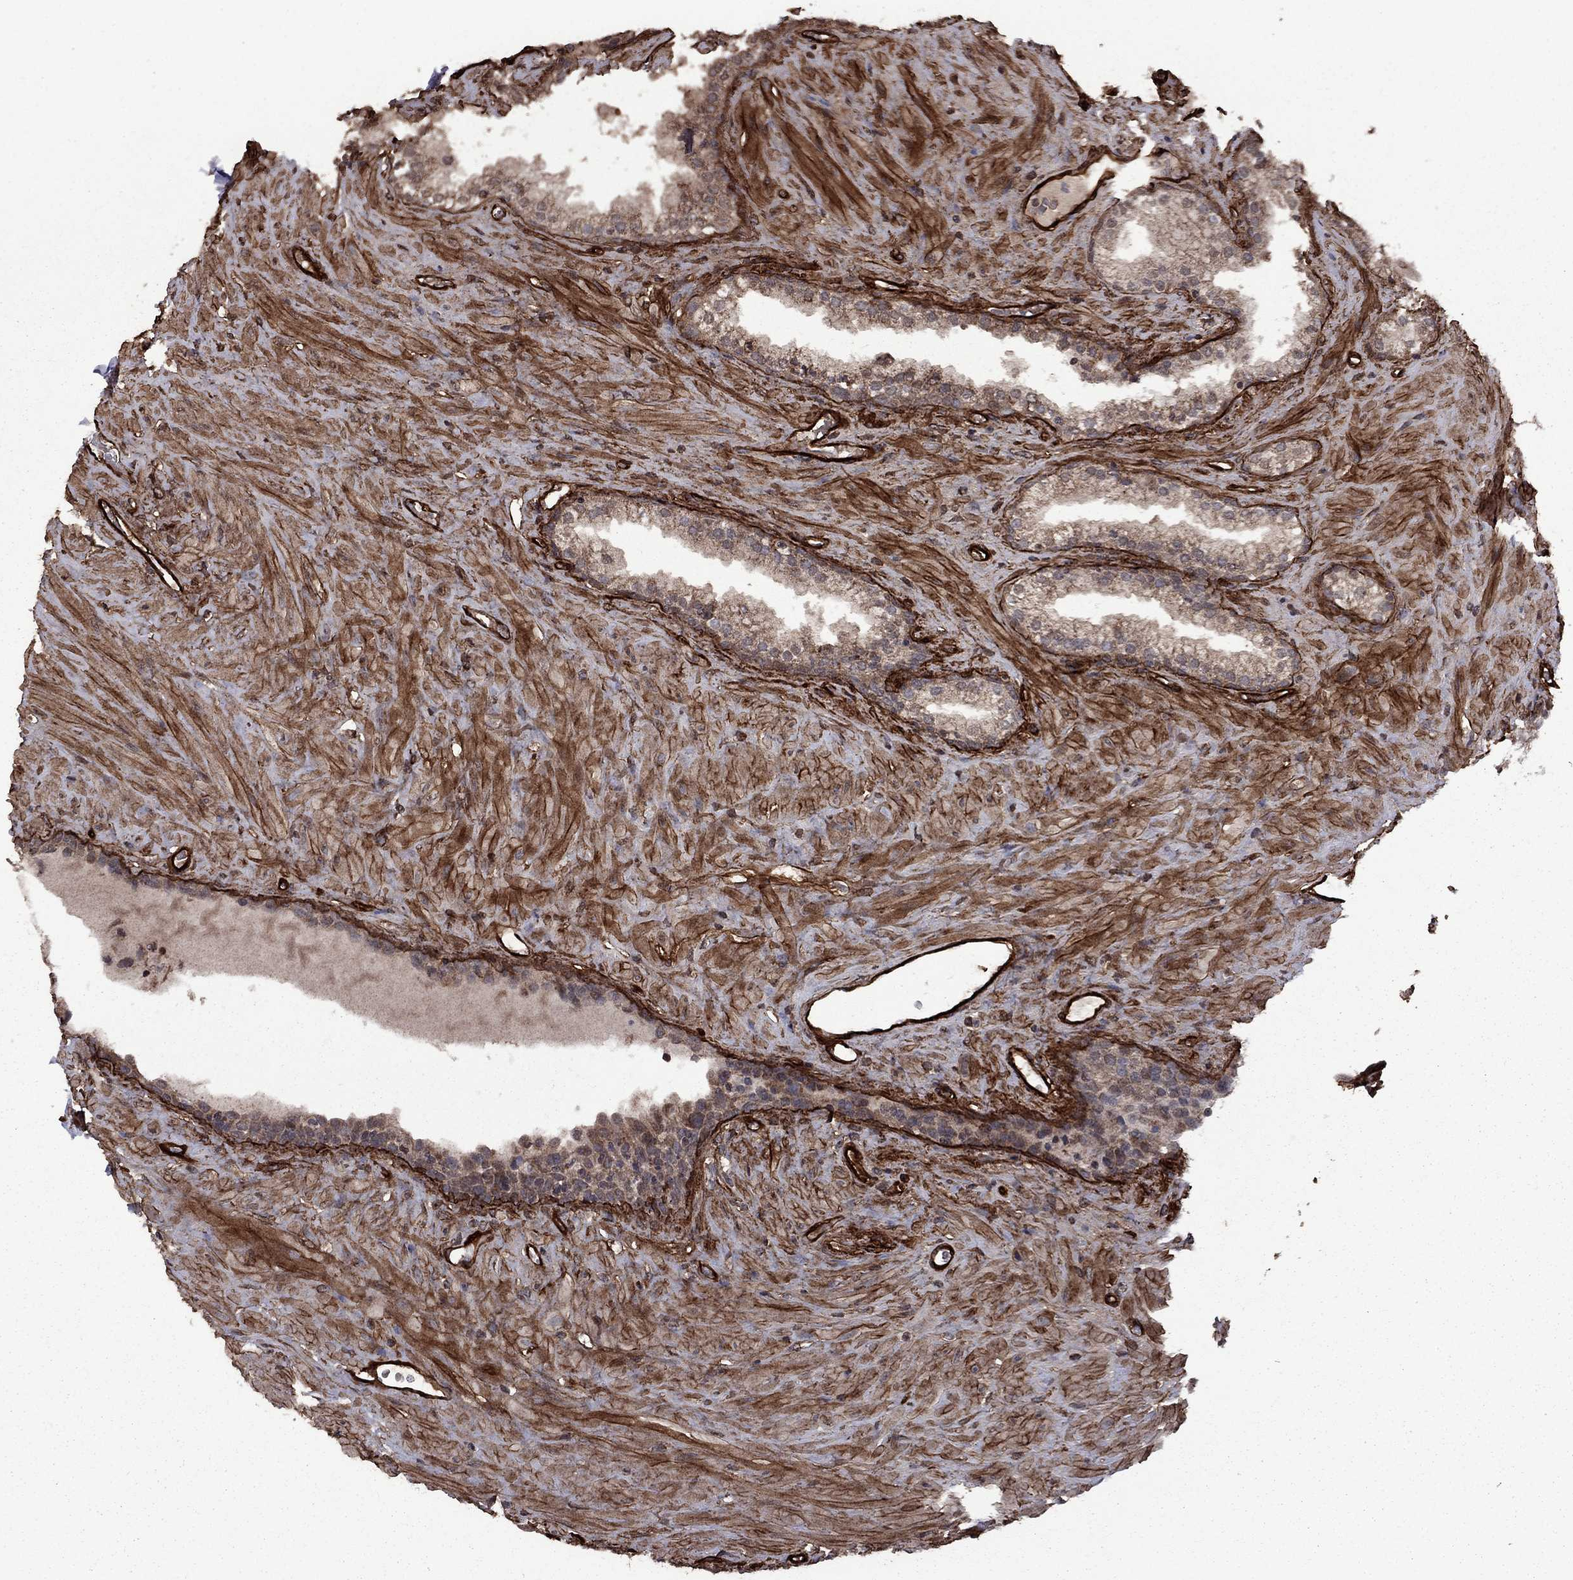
{"staining": {"intensity": "negative", "quantity": "none", "location": "none"}, "tissue": "prostate", "cell_type": "Glandular cells", "image_type": "normal", "snomed": [{"axis": "morphology", "description": "Normal tissue, NOS"}, {"axis": "topography", "description": "Prostate"}], "caption": "This is a photomicrograph of immunohistochemistry staining of unremarkable prostate, which shows no positivity in glandular cells.", "gene": "COL18A1", "patient": {"sex": "male", "age": 63}}